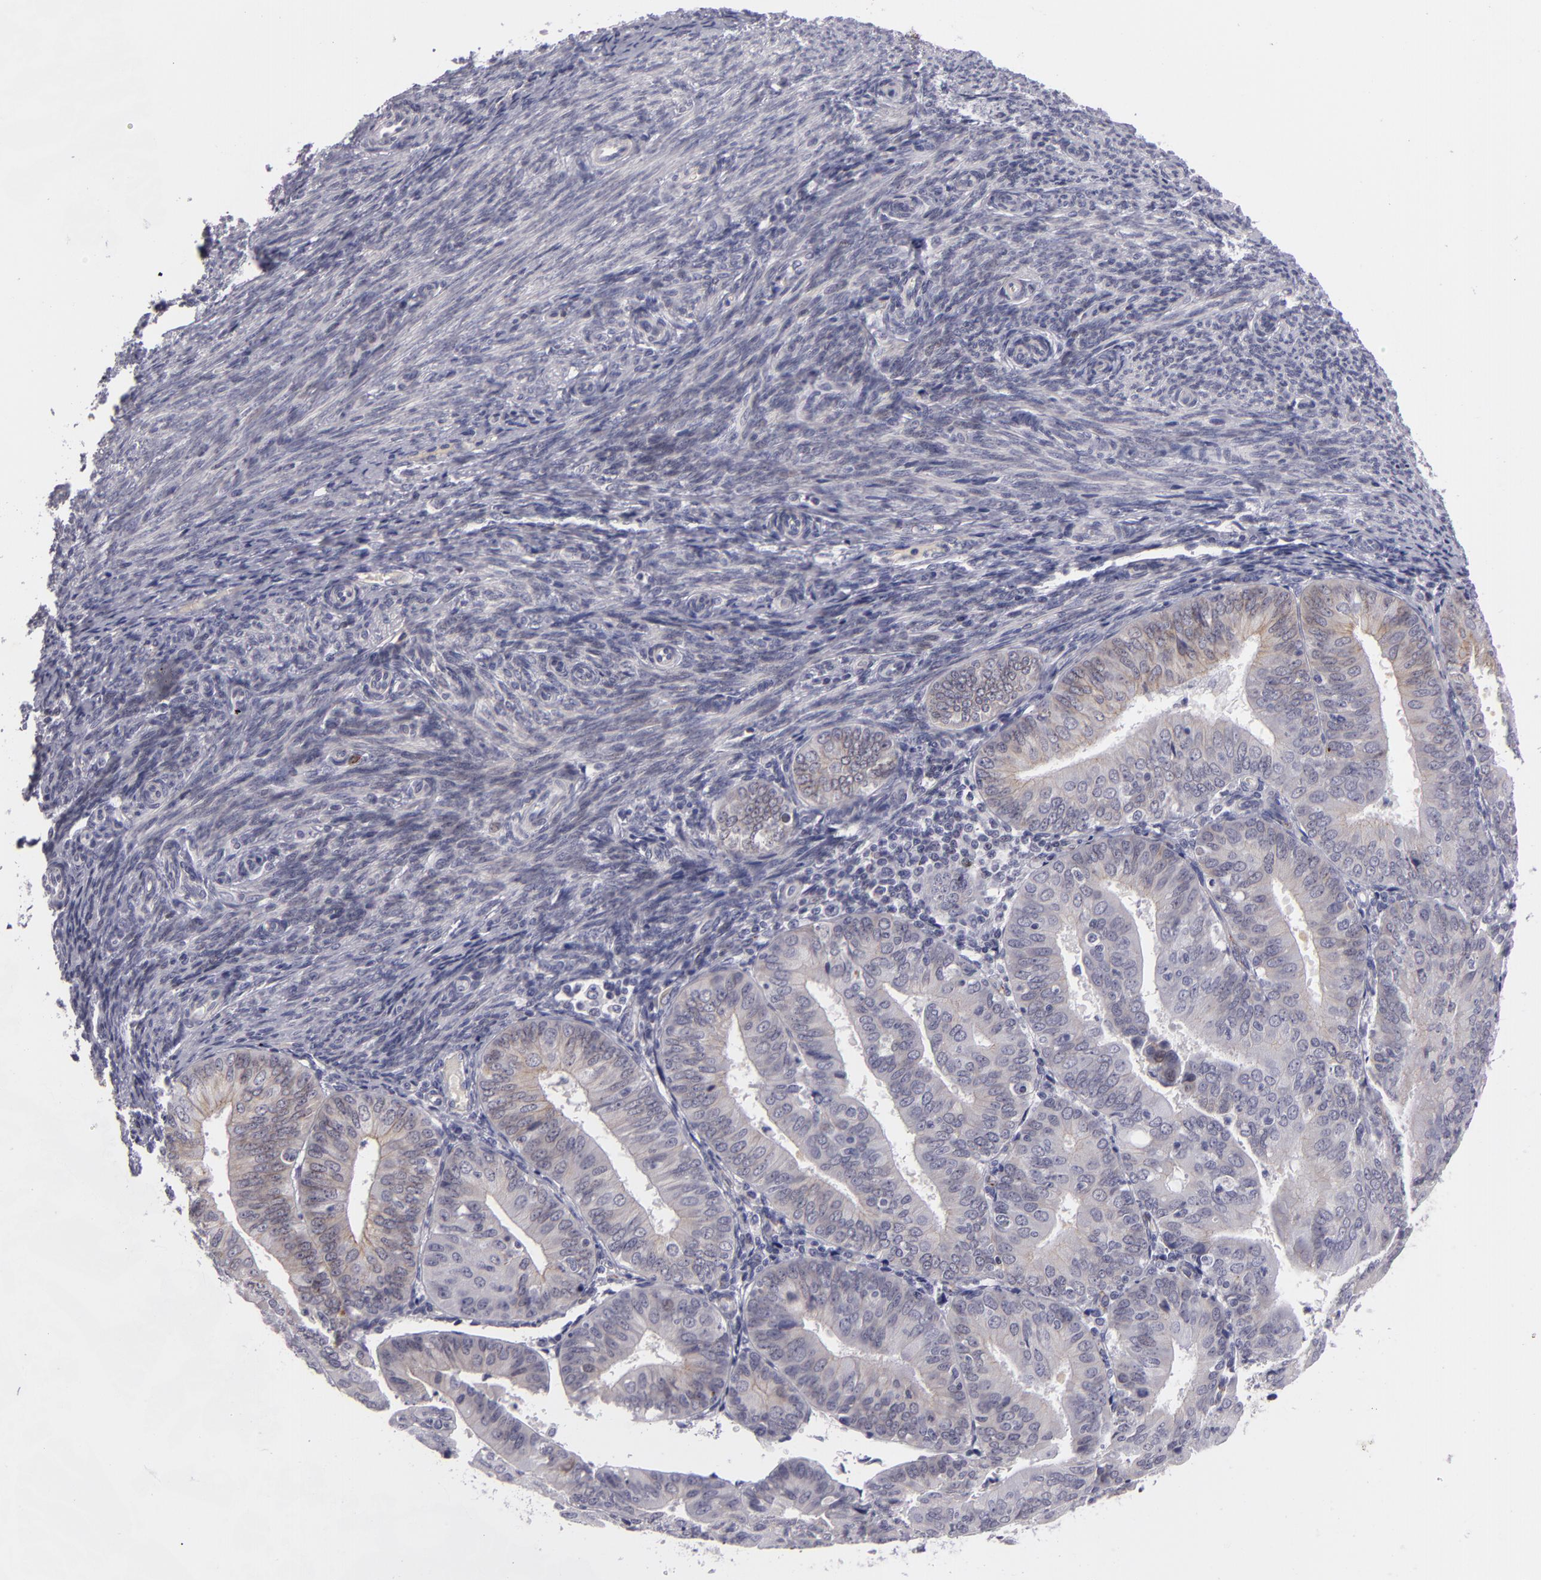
{"staining": {"intensity": "weak", "quantity": "25%-75%", "location": "cytoplasmic/membranous"}, "tissue": "endometrial cancer", "cell_type": "Tumor cells", "image_type": "cancer", "snomed": [{"axis": "morphology", "description": "Adenocarcinoma, NOS"}, {"axis": "topography", "description": "Endometrium"}], "caption": "Tumor cells show low levels of weak cytoplasmic/membranous positivity in about 25%-75% of cells in human adenocarcinoma (endometrial).", "gene": "CTNNB1", "patient": {"sex": "female", "age": 79}}